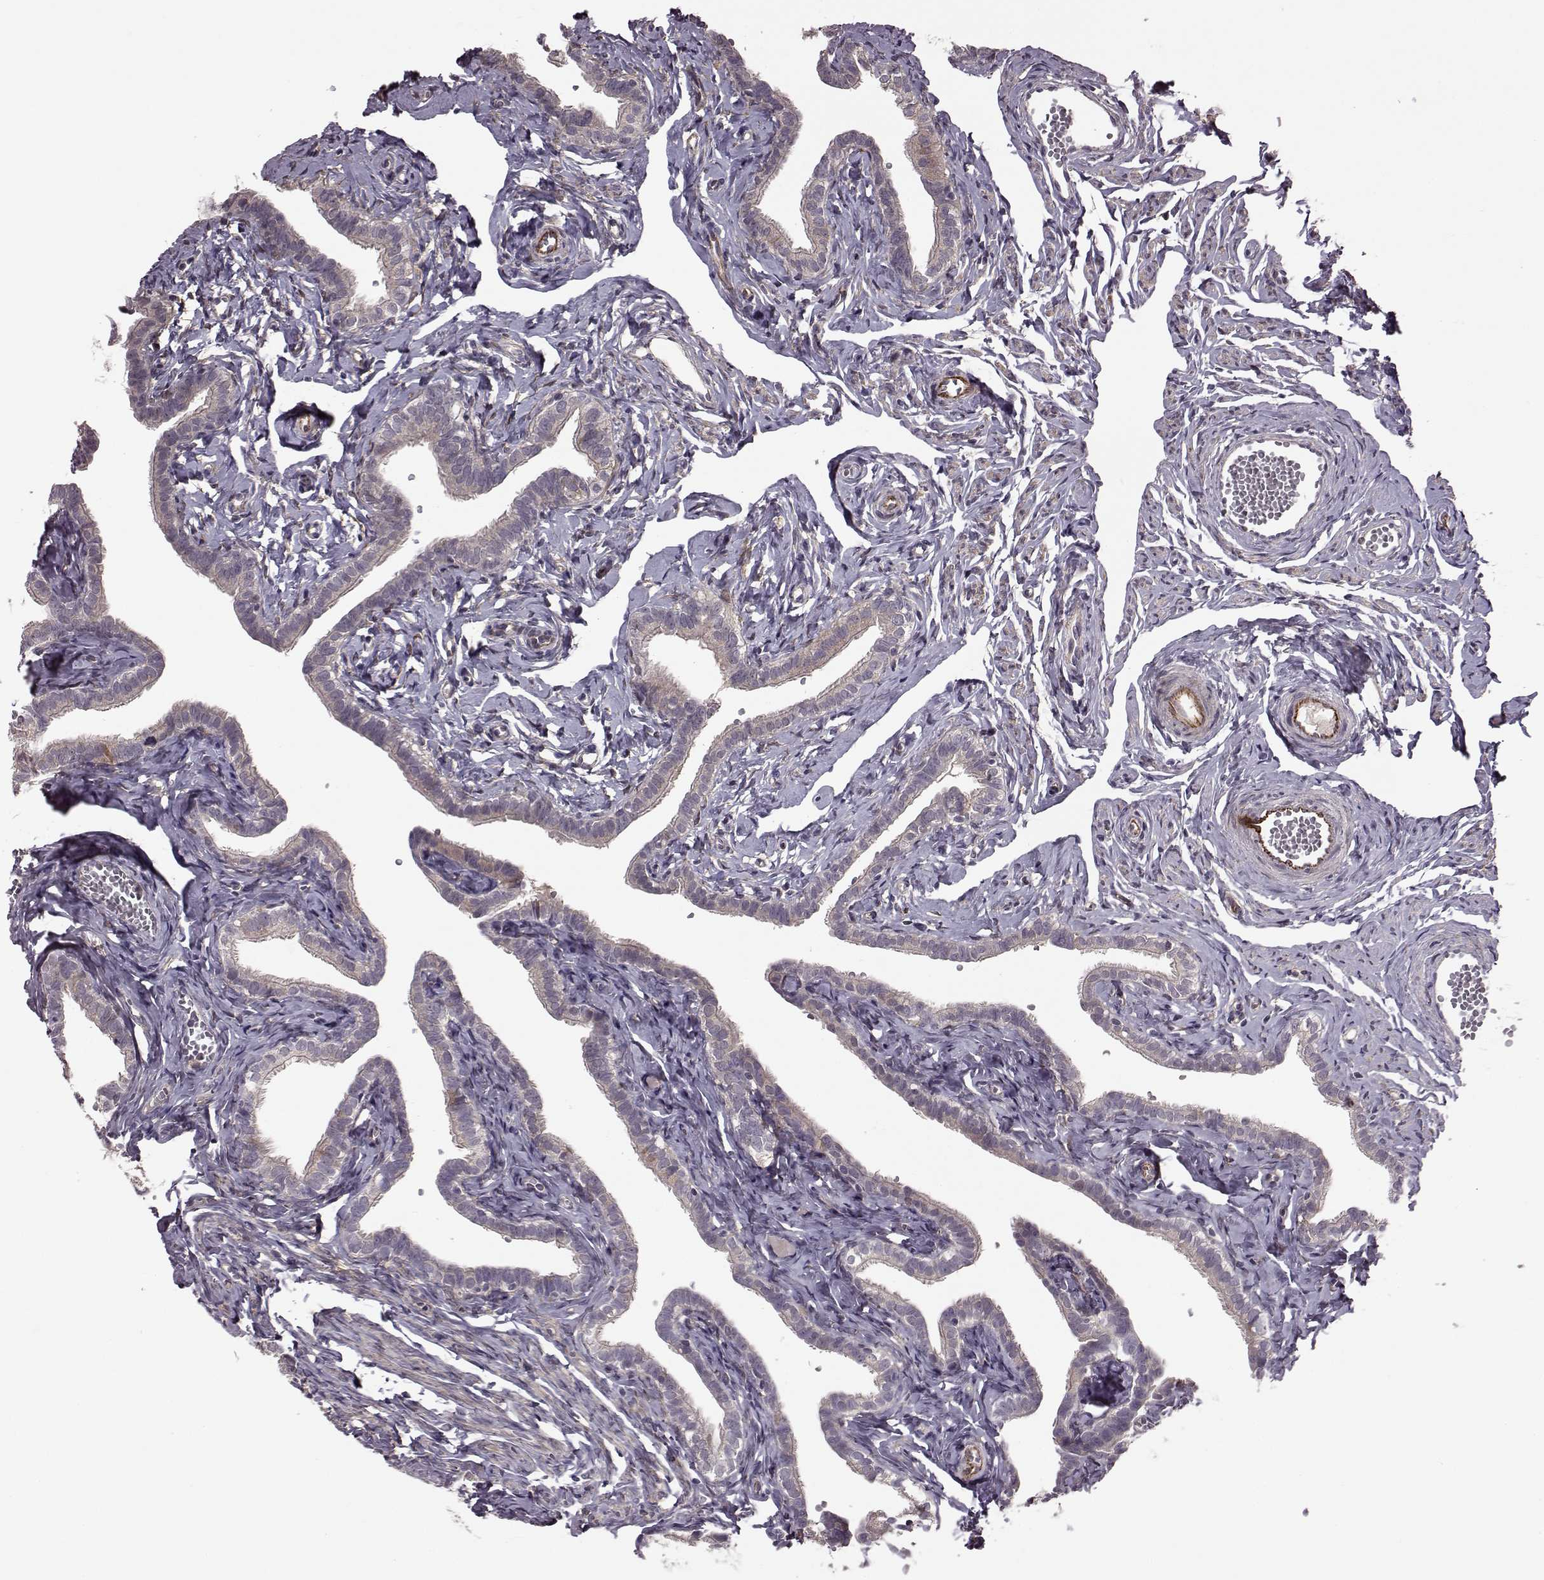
{"staining": {"intensity": "negative", "quantity": "none", "location": "none"}, "tissue": "fallopian tube", "cell_type": "Glandular cells", "image_type": "normal", "snomed": [{"axis": "morphology", "description": "Normal tissue, NOS"}, {"axis": "topography", "description": "Fallopian tube"}], "caption": "High power microscopy image of an IHC image of benign fallopian tube, revealing no significant staining in glandular cells. Nuclei are stained in blue.", "gene": "SYNPO", "patient": {"sex": "female", "age": 41}}